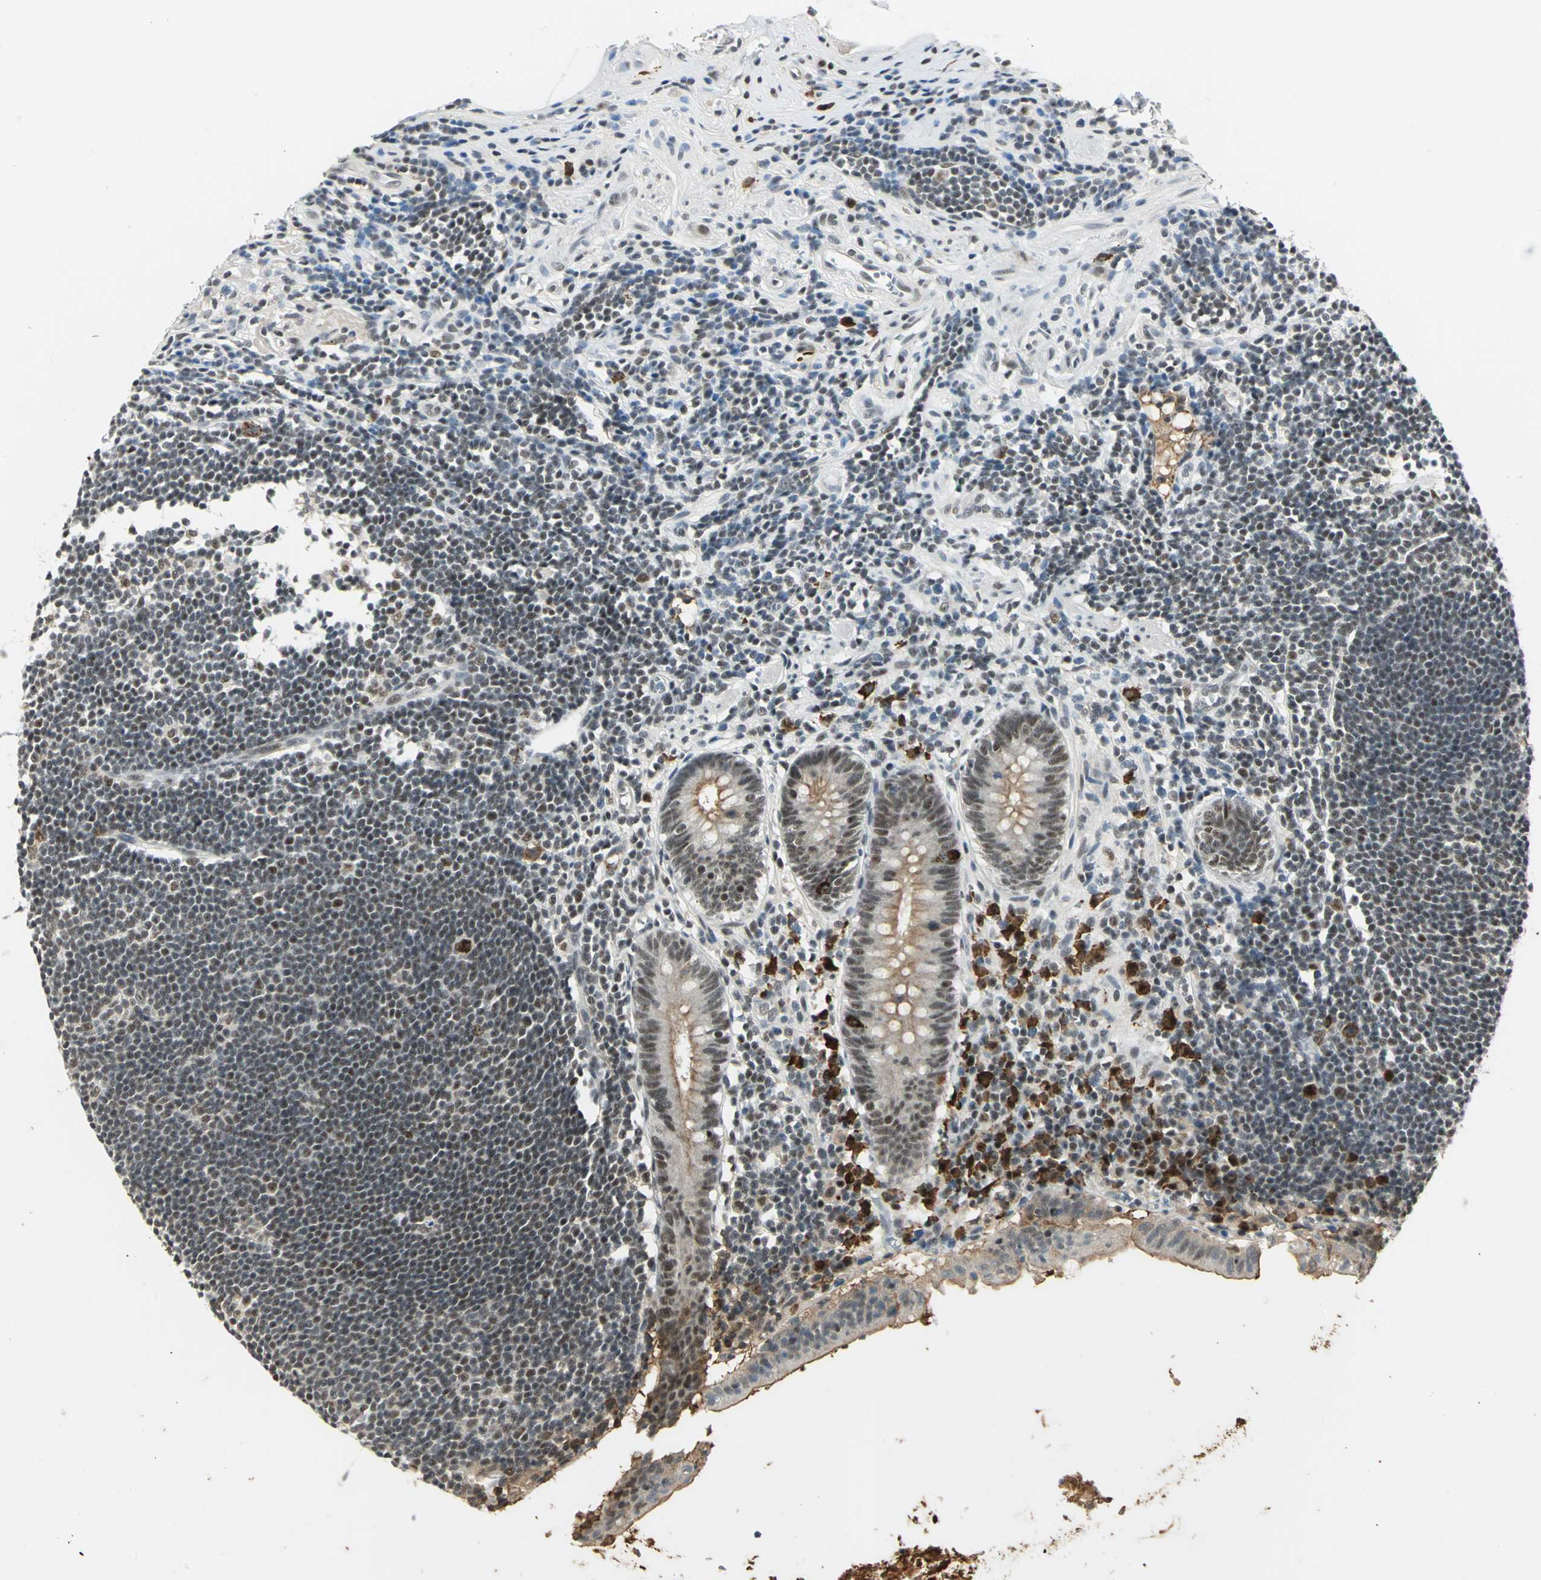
{"staining": {"intensity": "moderate", "quantity": ">75%", "location": "nuclear"}, "tissue": "appendix", "cell_type": "Glandular cells", "image_type": "normal", "snomed": [{"axis": "morphology", "description": "Normal tissue, NOS"}, {"axis": "topography", "description": "Appendix"}], "caption": "IHC of unremarkable human appendix displays medium levels of moderate nuclear expression in approximately >75% of glandular cells. Nuclei are stained in blue.", "gene": "CCNT1", "patient": {"sex": "female", "age": 50}}